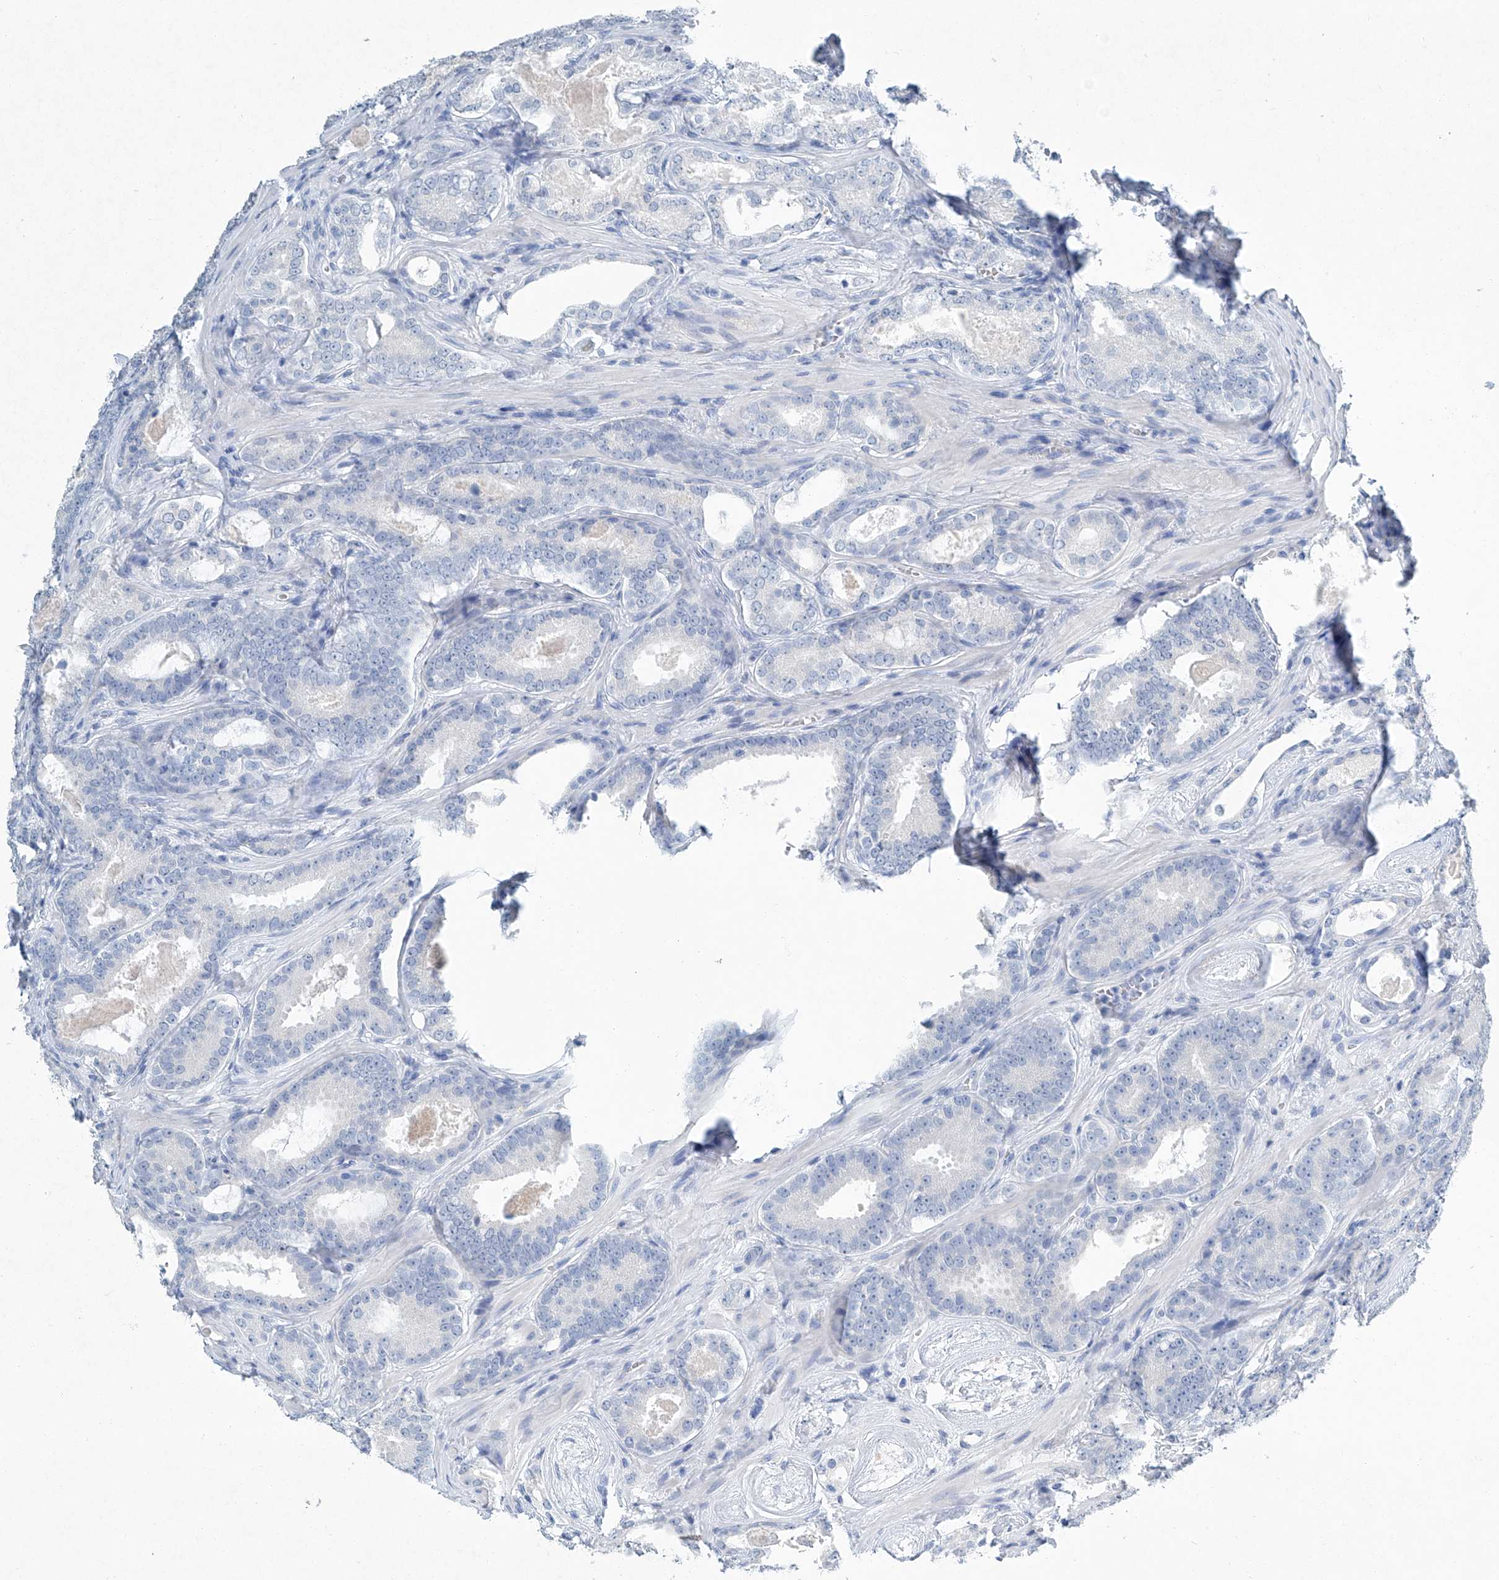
{"staining": {"intensity": "negative", "quantity": "none", "location": "none"}, "tissue": "prostate cancer", "cell_type": "Tumor cells", "image_type": "cancer", "snomed": [{"axis": "morphology", "description": "Adenocarcinoma, High grade"}, {"axis": "topography", "description": "Prostate"}], "caption": "This is an IHC image of prostate cancer. There is no positivity in tumor cells.", "gene": "CYP2A7", "patient": {"sex": "male", "age": 66}}